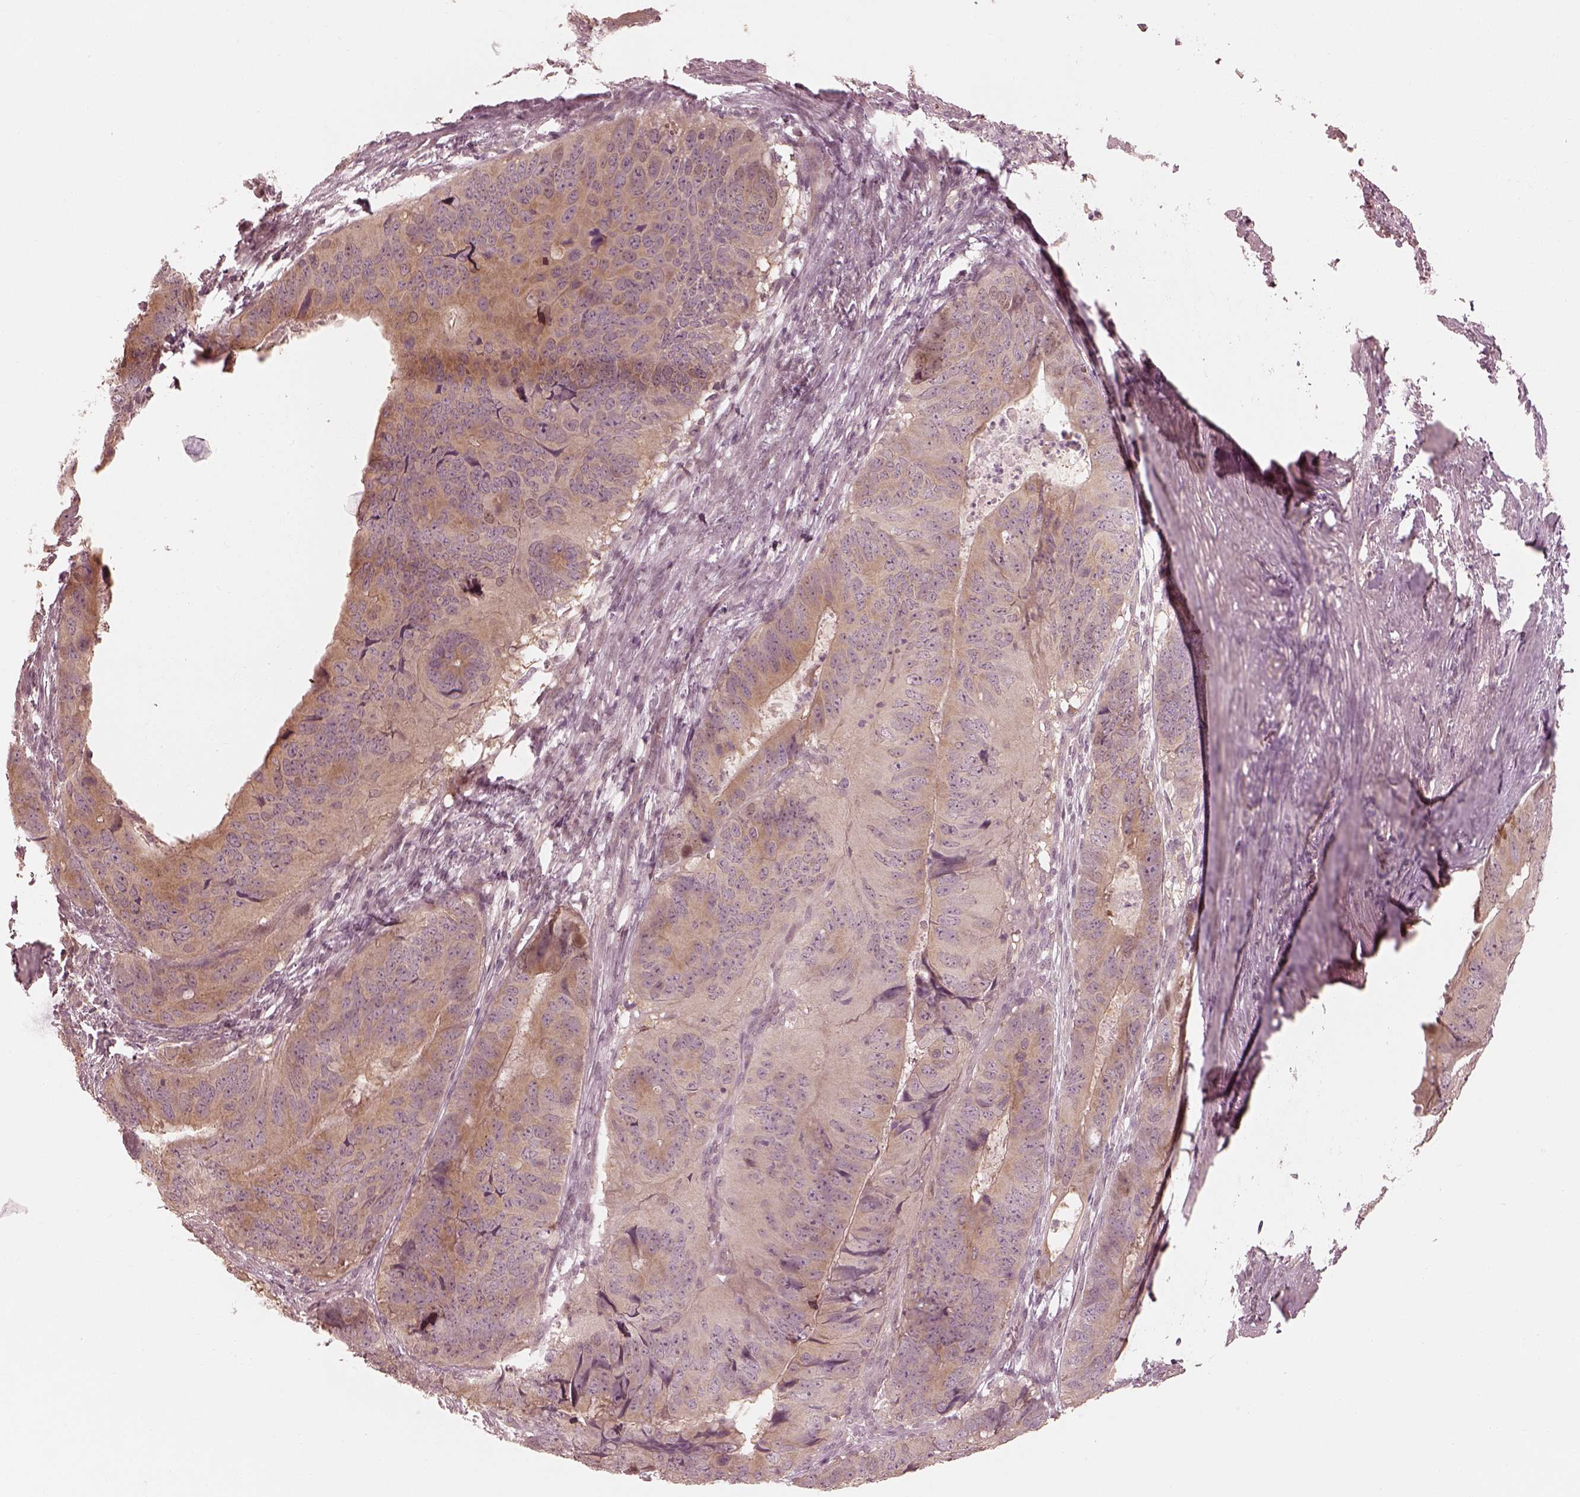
{"staining": {"intensity": "weak", "quantity": "<25%", "location": "cytoplasmic/membranous"}, "tissue": "colorectal cancer", "cell_type": "Tumor cells", "image_type": "cancer", "snomed": [{"axis": "morphology", "description": "Adenocarcinoma, NOS"}, {"axis": "topography", "description": "Colon"}], "caption": "High magnification brightfield microscopy of colorectal cancer (adenocarcinoma) stained with DAB (3,3'-diaminobenzidine) (brown) and counterstained with hematoxylin (blue): tumor cells show no significant staining.", "gene": "IQCB1", "patient": {"sex": "male", "age": 79}}